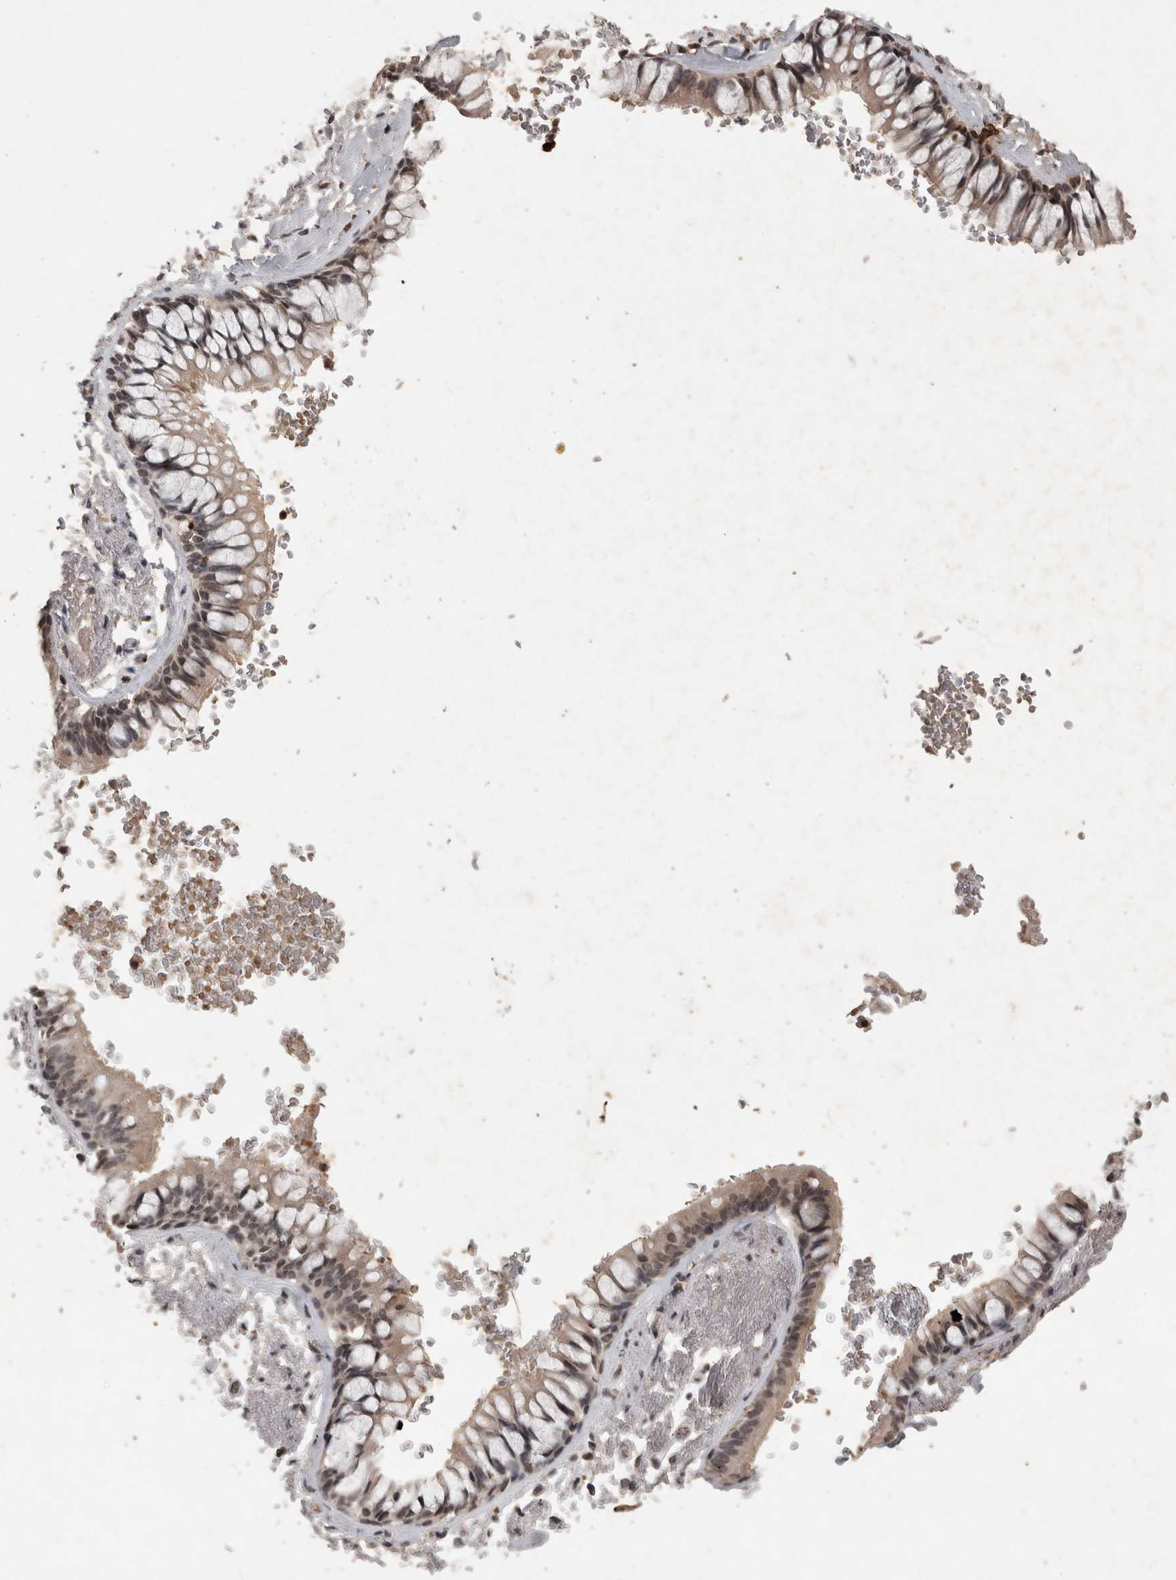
{"staining": {"intensity": "weak", "quantity": ">75%", "location": "cytoplasmic/membranous,nuclear"}, "tissue": "soft tissue", "cell_type": "Fibroblasts", "image_type": "normal", "snomed": [{"axis": "morphology", "description": "Normal tissue, NOS"}, {"axis": "topography", "description": "Cartilage tissue"}, {"axis": "topography", "description": "Bronchus"}], "caption": "Soft tissue stained with DAB immunohistochemistry exhibits low levels of weak cytoplasmic/membranous,nuclear staining in approximately >75% of fibroblasts.", "gene": "HRK", "patient": {"sex": "female", "age": 73}}